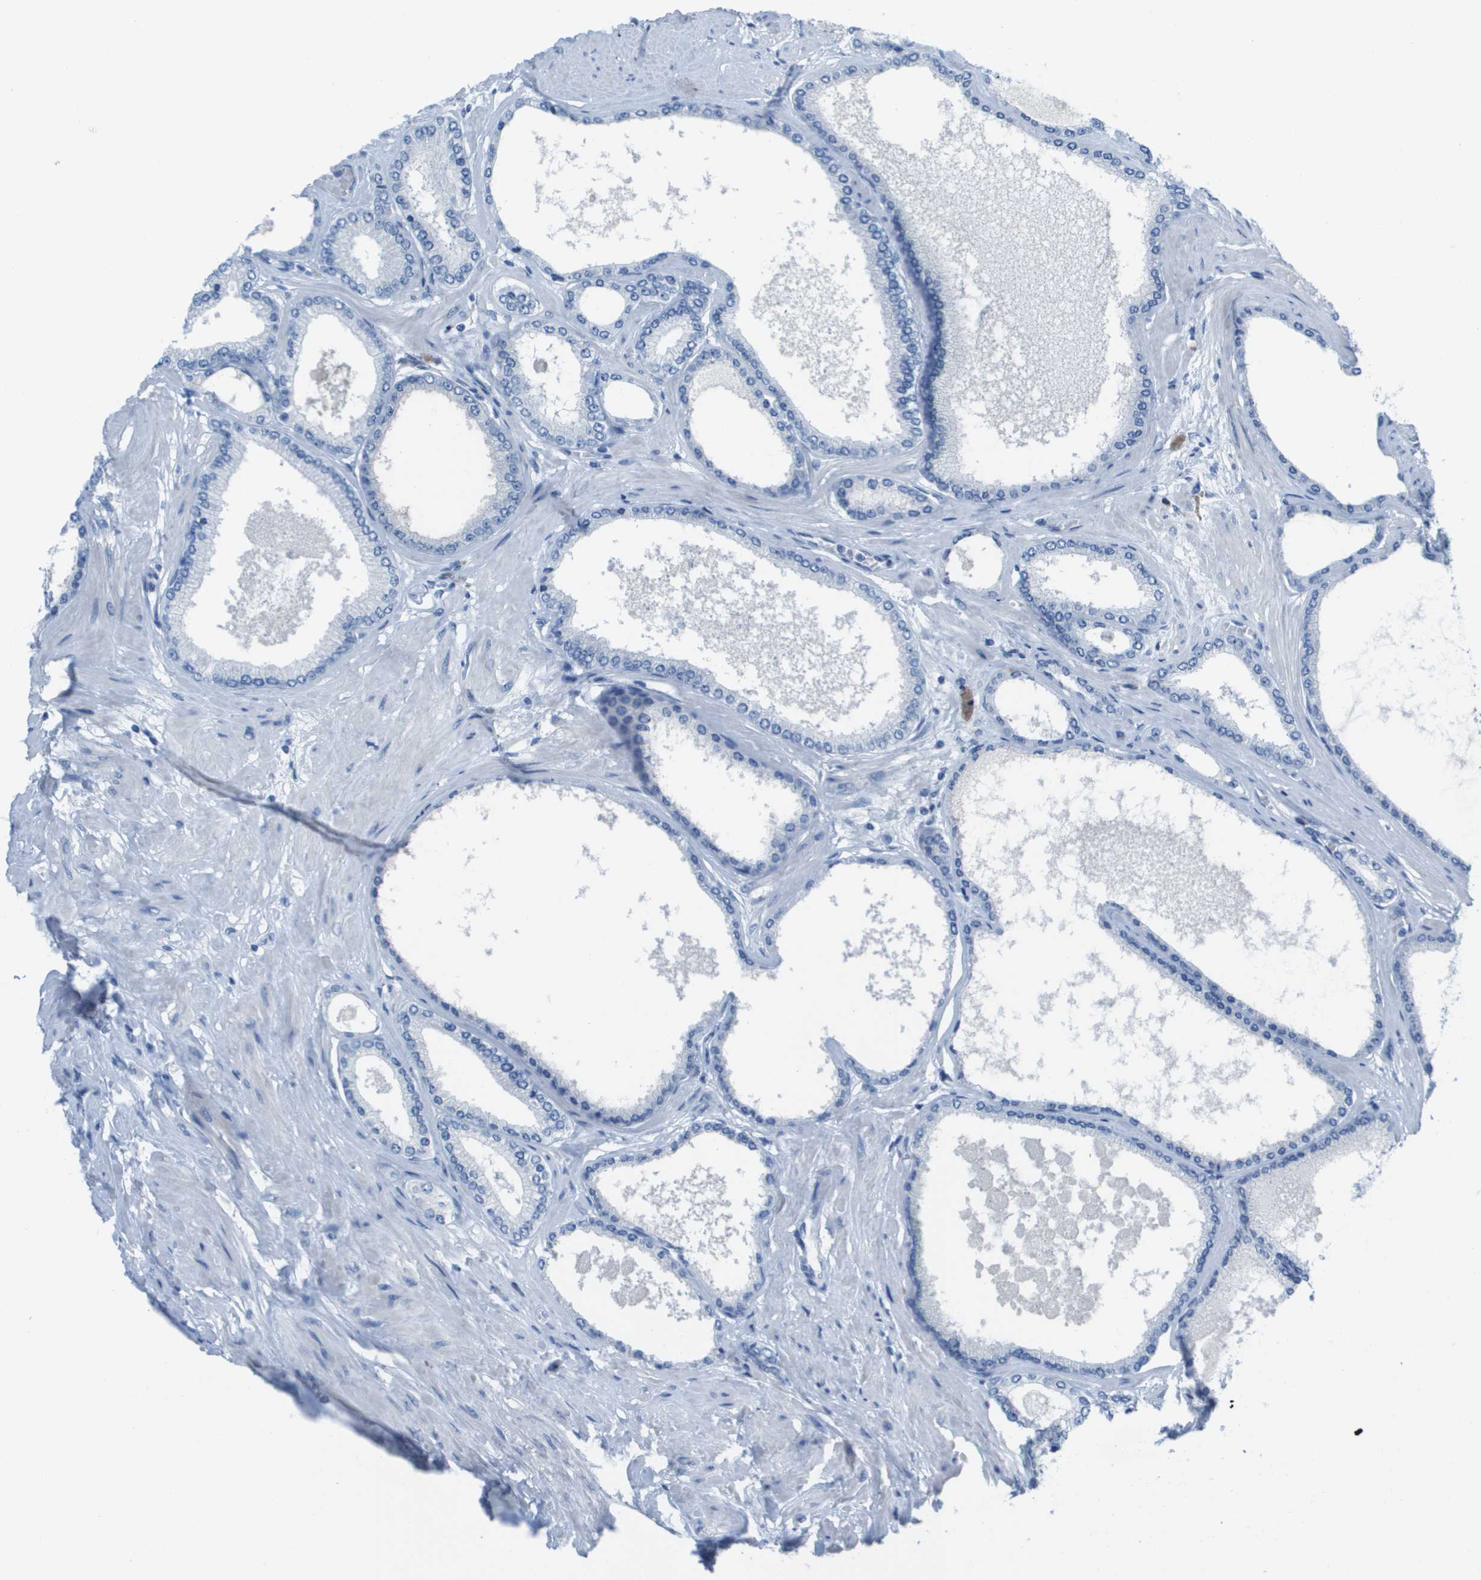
{"staining": {"intensity": "negative", "quantity": "none", "location": "none"}, "tissue": "prostate cancer", "cell_type": "Tumor cells", "image_type": "cancer", "snomed": [{"axis": "morphology", "description": "Adenocarcinoma, High grade"}, {"axis": "topography", "description": "Prostate"}], "caption": "Immunohistochemistry histopathology image of neoplastic tissue: human prostate cancer stained with DAB demonstrates no significant protein positivity in tumor cells.", "gene": "GPR18", "patient": {"sex": "male", "age": 61}}